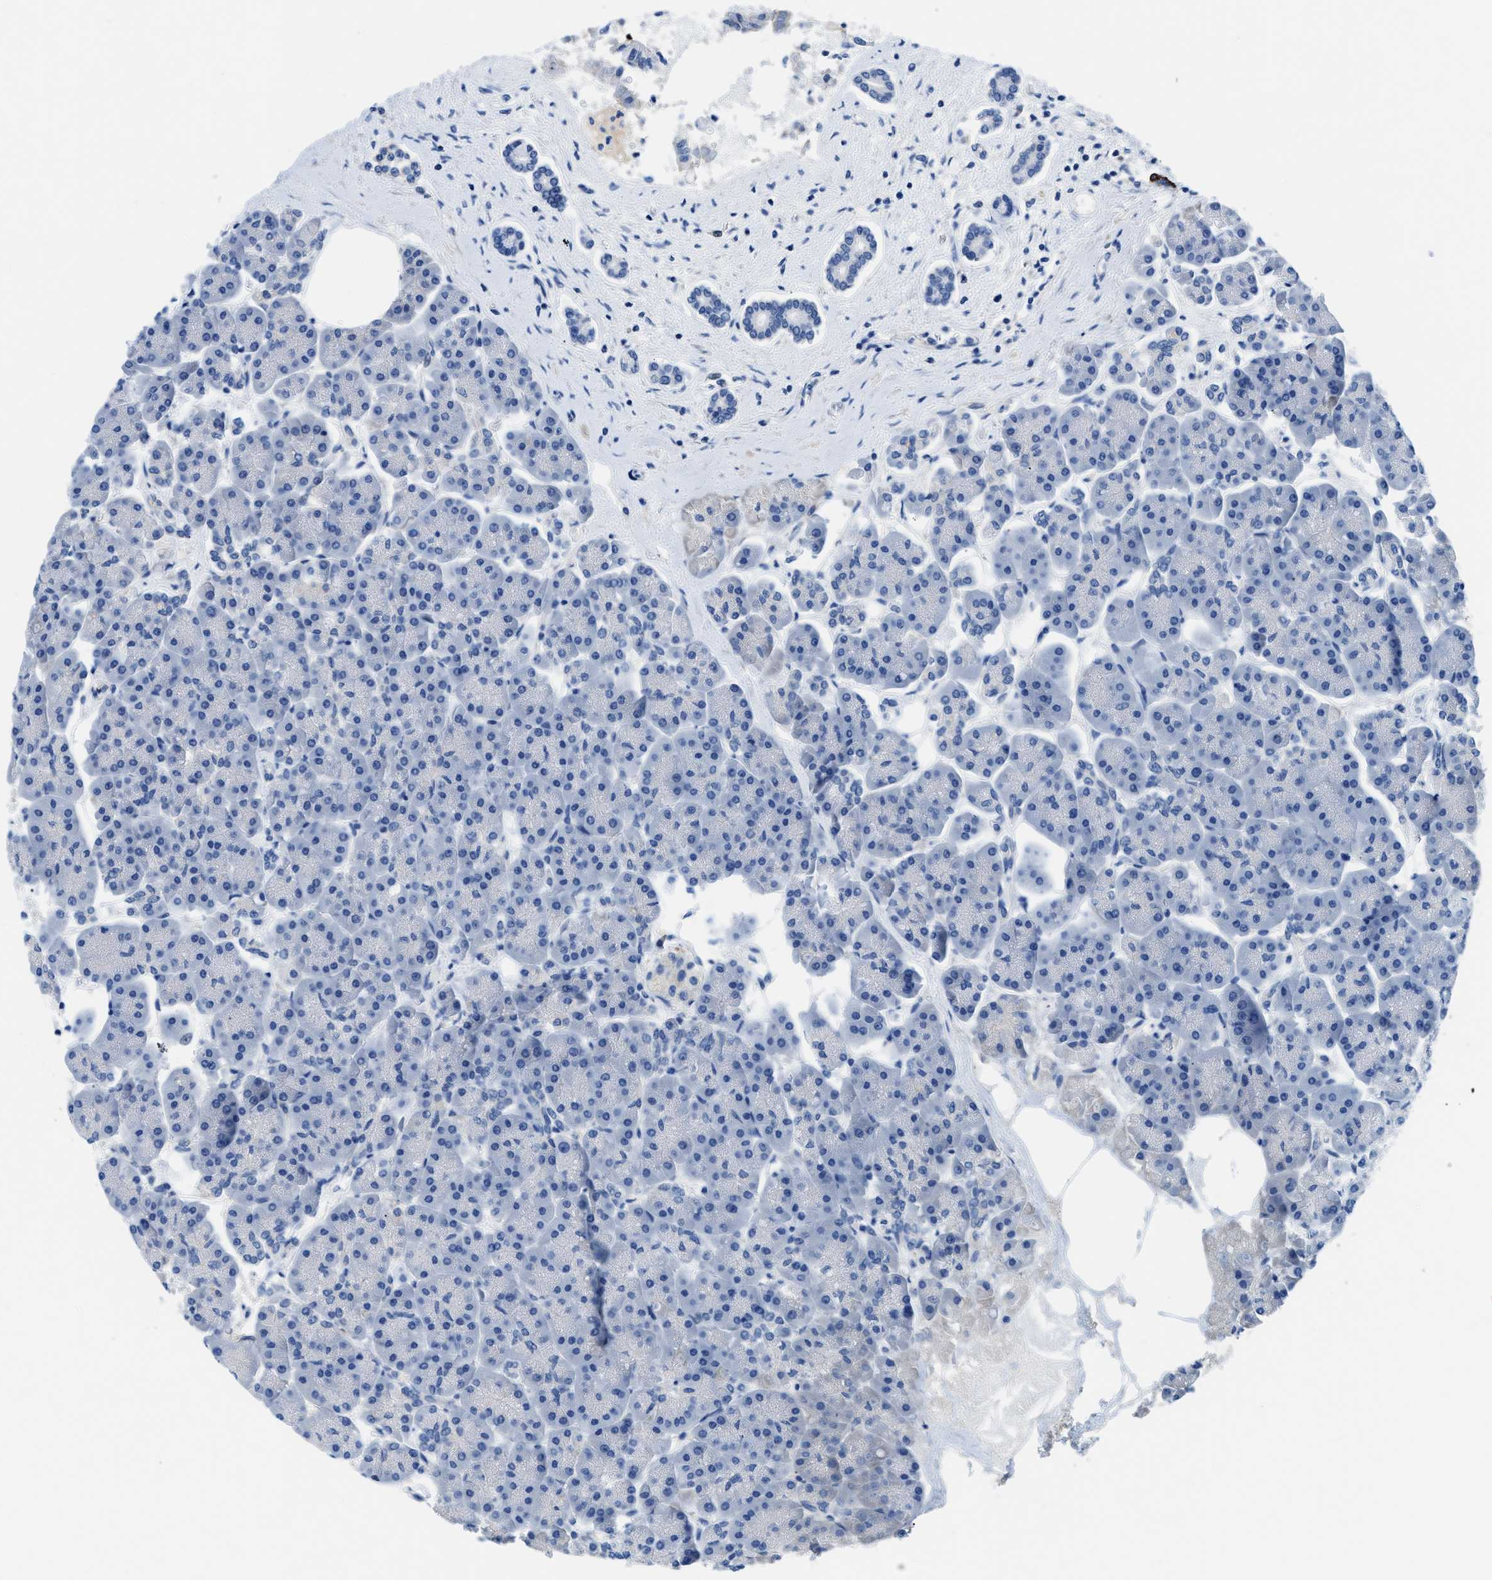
{"staining": {"intensity": "negative", "quantity": "none", "location": "none"}, "tissue": "pancreas", "cell_type": "Exocrine glandular cells", "image_type": "normal", "snomed": [{"axis": "morphology", "description": "Normal tissue, NOS"}, {"axis": "topography", "description": "Pancreas"}], "caption": "A histopathology image of pancreas stained for a protein demonstrates no brown staining in exocrine glandular cells. Nuclei are stained in blue.", "gene": "SLC10A6", "patient": {"sex": "female", "age": 70}}